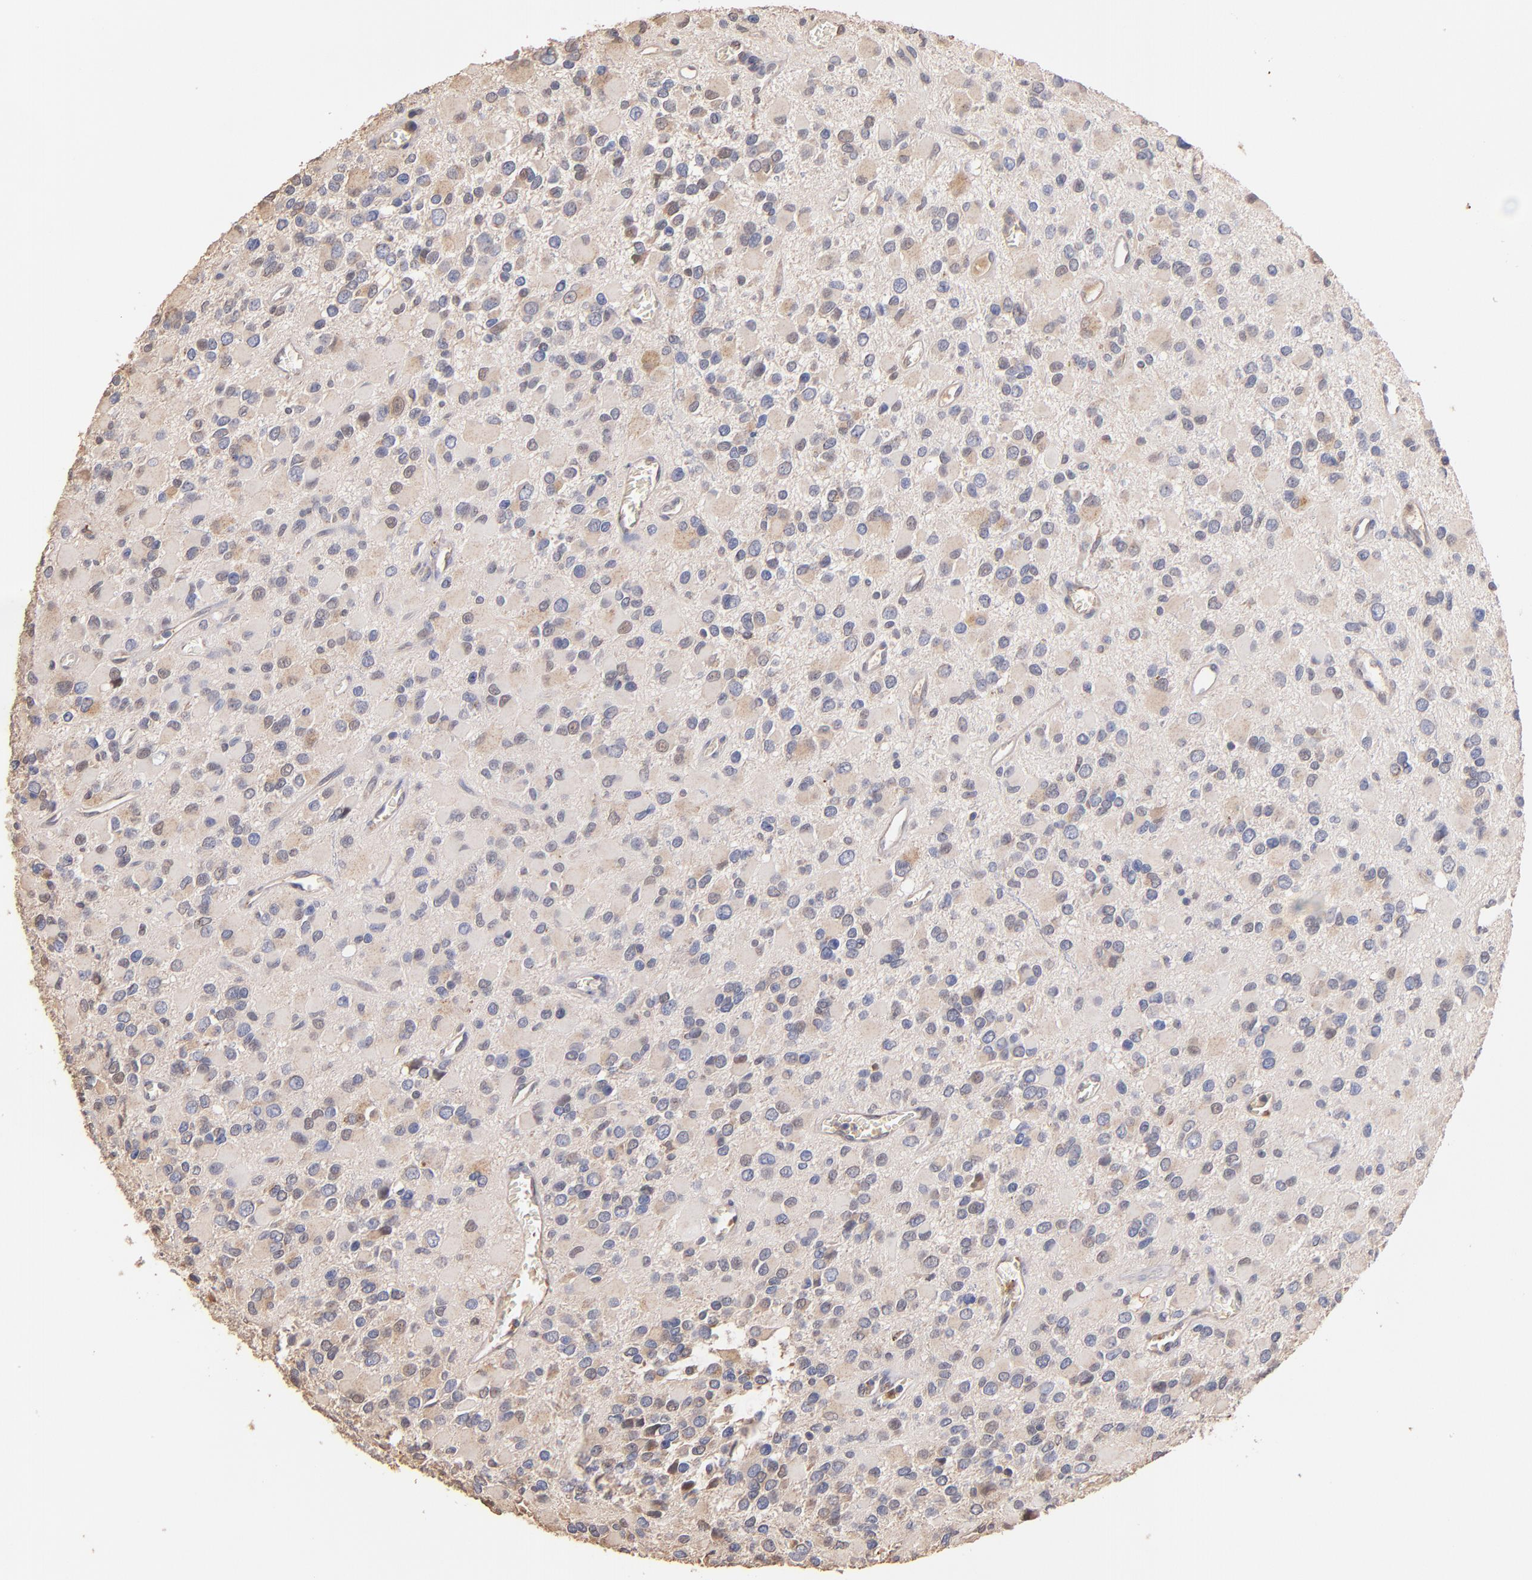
{"staining": {"intensity": "weak", "quantity": "<25%", "location": "cytoplasmic/membranous"}, "tissue": "glioma", "cell_type": "Tumor cells", "image_type": "cancer", "snomed": [{"axis": "morphology", "description": "Glioma, malignant, Low grade"}, {"axis": "topography", "description": "Brain"}], "caption": "This is an immunohistochemistry (IHC) micrograph of human low-grade glioma (malignant). There is no positivity in tumor cells.", "gene": "RO60", "patient": {"sex": "male", "age": 42}}